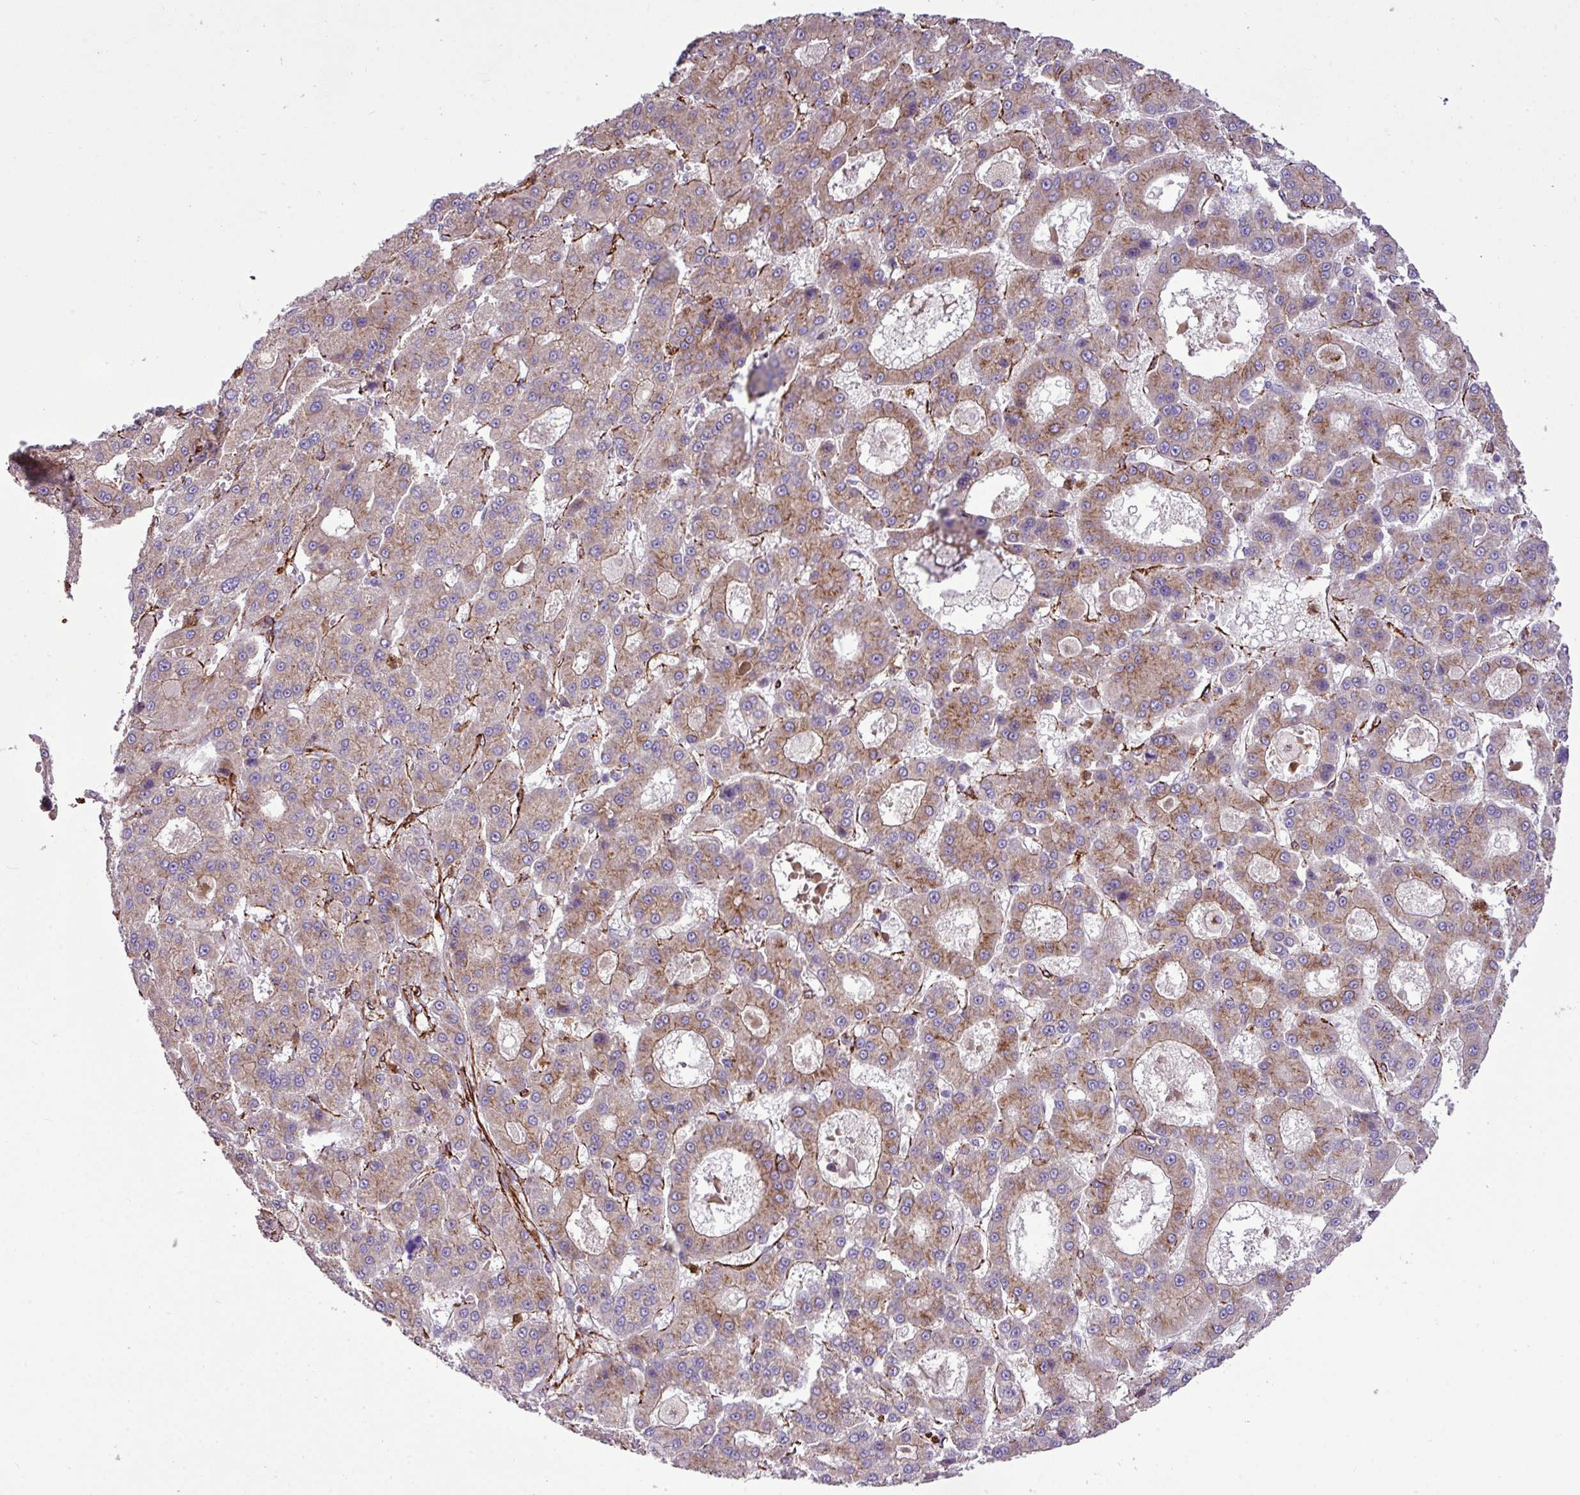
{"staining": {"intensity": "moderate", "quantity": ">75%", "location": "cytoplasmic/membranous"}, "tissue": "liver cancer", "cell_type": "Tumor cells", "image_type": "cancer", "snomed": [{"axis": "morphology", "description": "Carcinoma, Hepatocellular, NOS"}, {"axis": "topography", "description": "Liver"}], "caption": "Liver cancer stained with immunohistochemistry exhibits moderate cytoplasmic/membranous positivity in about >75% of tumor cells. Using DAB (3,3'-diaminobenzidine) (brown) and hematoxylin (blue) stains, captured at high magnification using brightfield microscopy.", "gene": "FAM47E", "patient": {"sex": "male", "age": 70}}